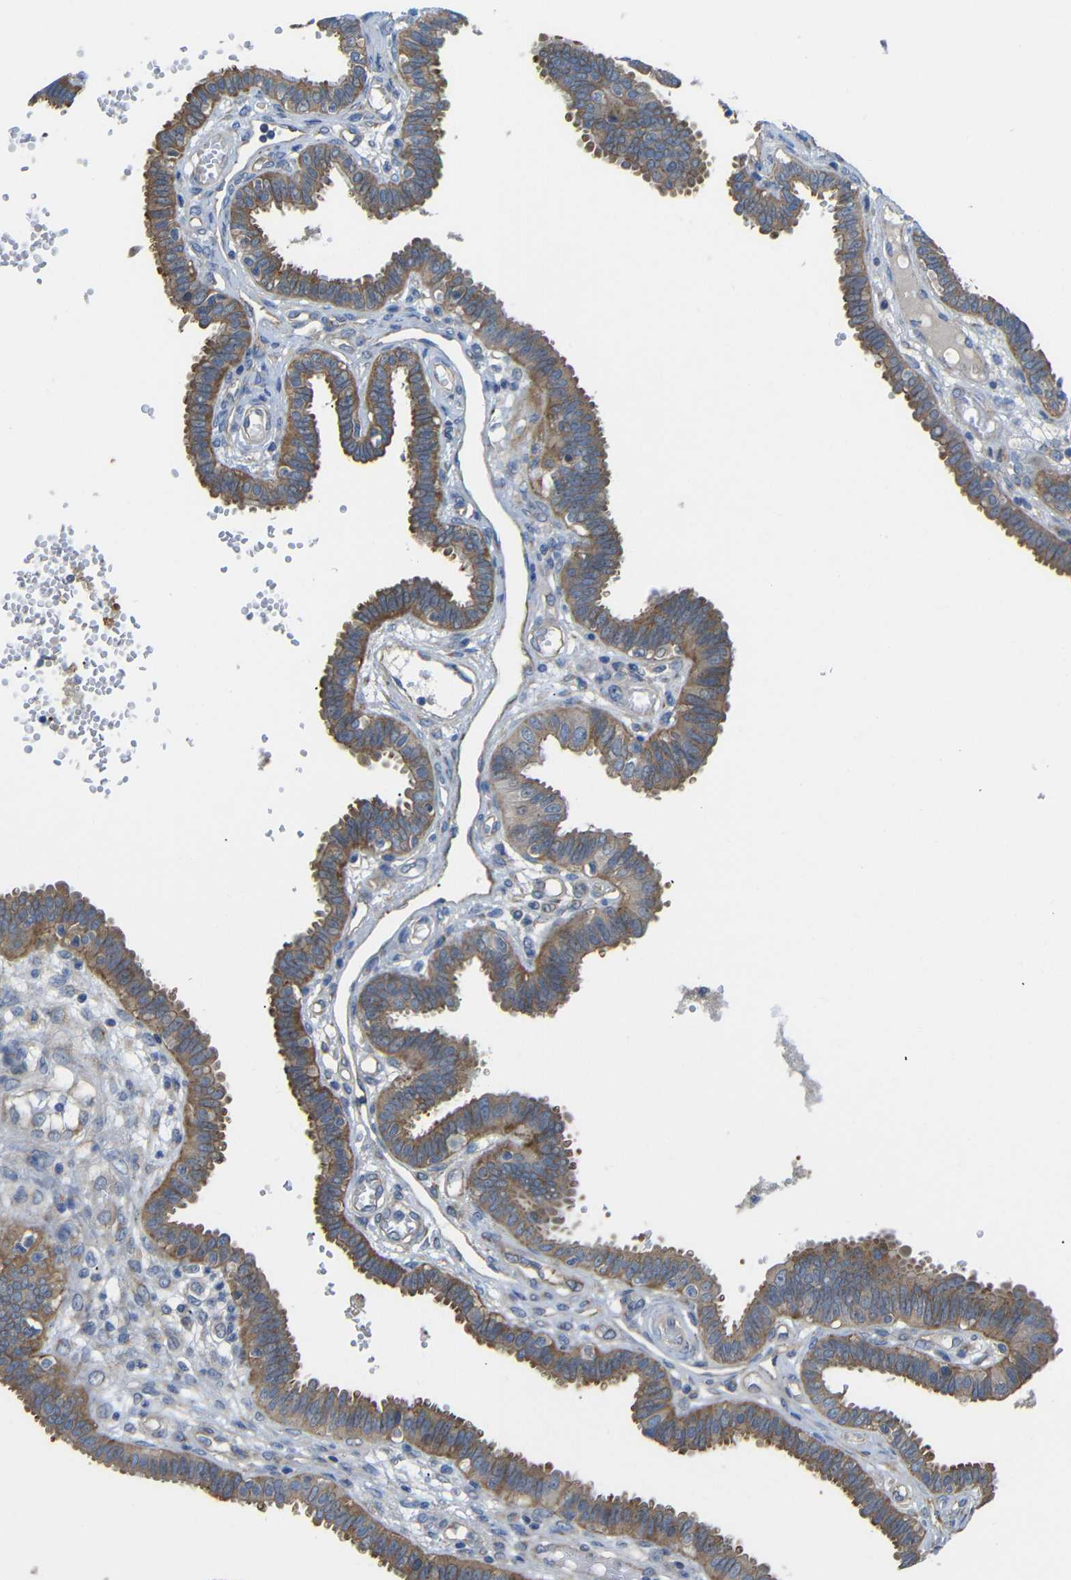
{"staining": {"intensity": "strong", "quantity": ">75%", "location": "cytoplasmic/membranous"}, "tissue": "fallopian tube", "cell_type": "Glandular cells", "image_type": "normal", "snomed": [{"axis": "morphology", "description": "Normal tissue, NOS"}, {"axis": "topography", "description": "Fallopian tube"}], "caption": "Immunohistochemistry (DAB) staining of unremarkable fallopian tube displays strong cytoplasmic/membranous protein positivity in approximately >75% of glandular cells. The protein is shown in brown color, while the nuclei are stained blue.", "gene": "SYPL1", "patient": {"sex": "female", "age": 32}}